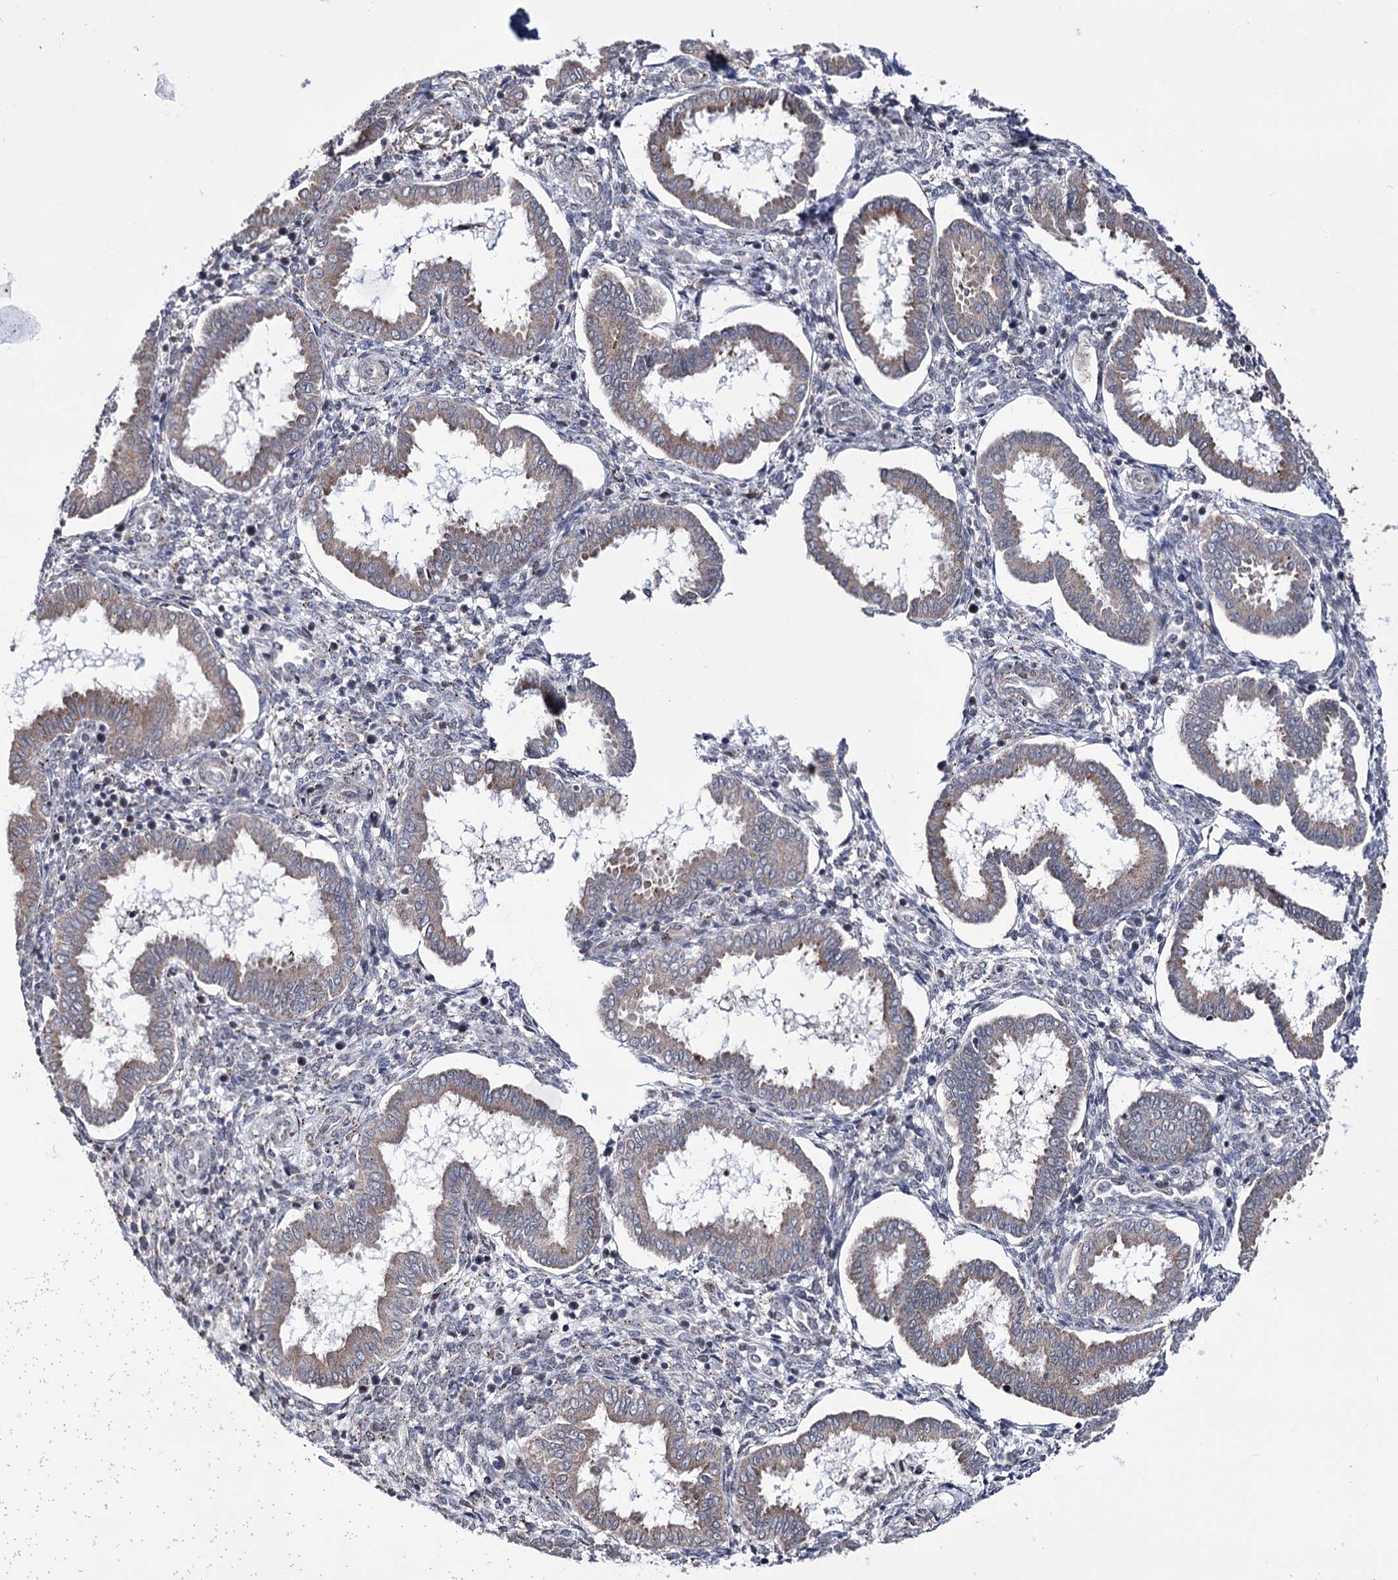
{"staining": {"intensity": "negative", "quantity": "none", "location": "none"}, "tissue": "endometrium", "cell_type": "Cells in endometrial stroma", "image_type": "normal", "snomed": [{"axis": "morphology", "description": "Normal tissue, NOS"}, {"axis": "topography", "description": "Endometrium"}], "caption": "Unremarkable endometrium was stained to show a protein in brown. There is no significant staining in cells in endometrial stroma. (DAB immunohistochemistry (IHC) visualized using brightfield microscopy, high magnification).", "gene": "PPRC1", "patient": {"sex": "female", "age": 24}}